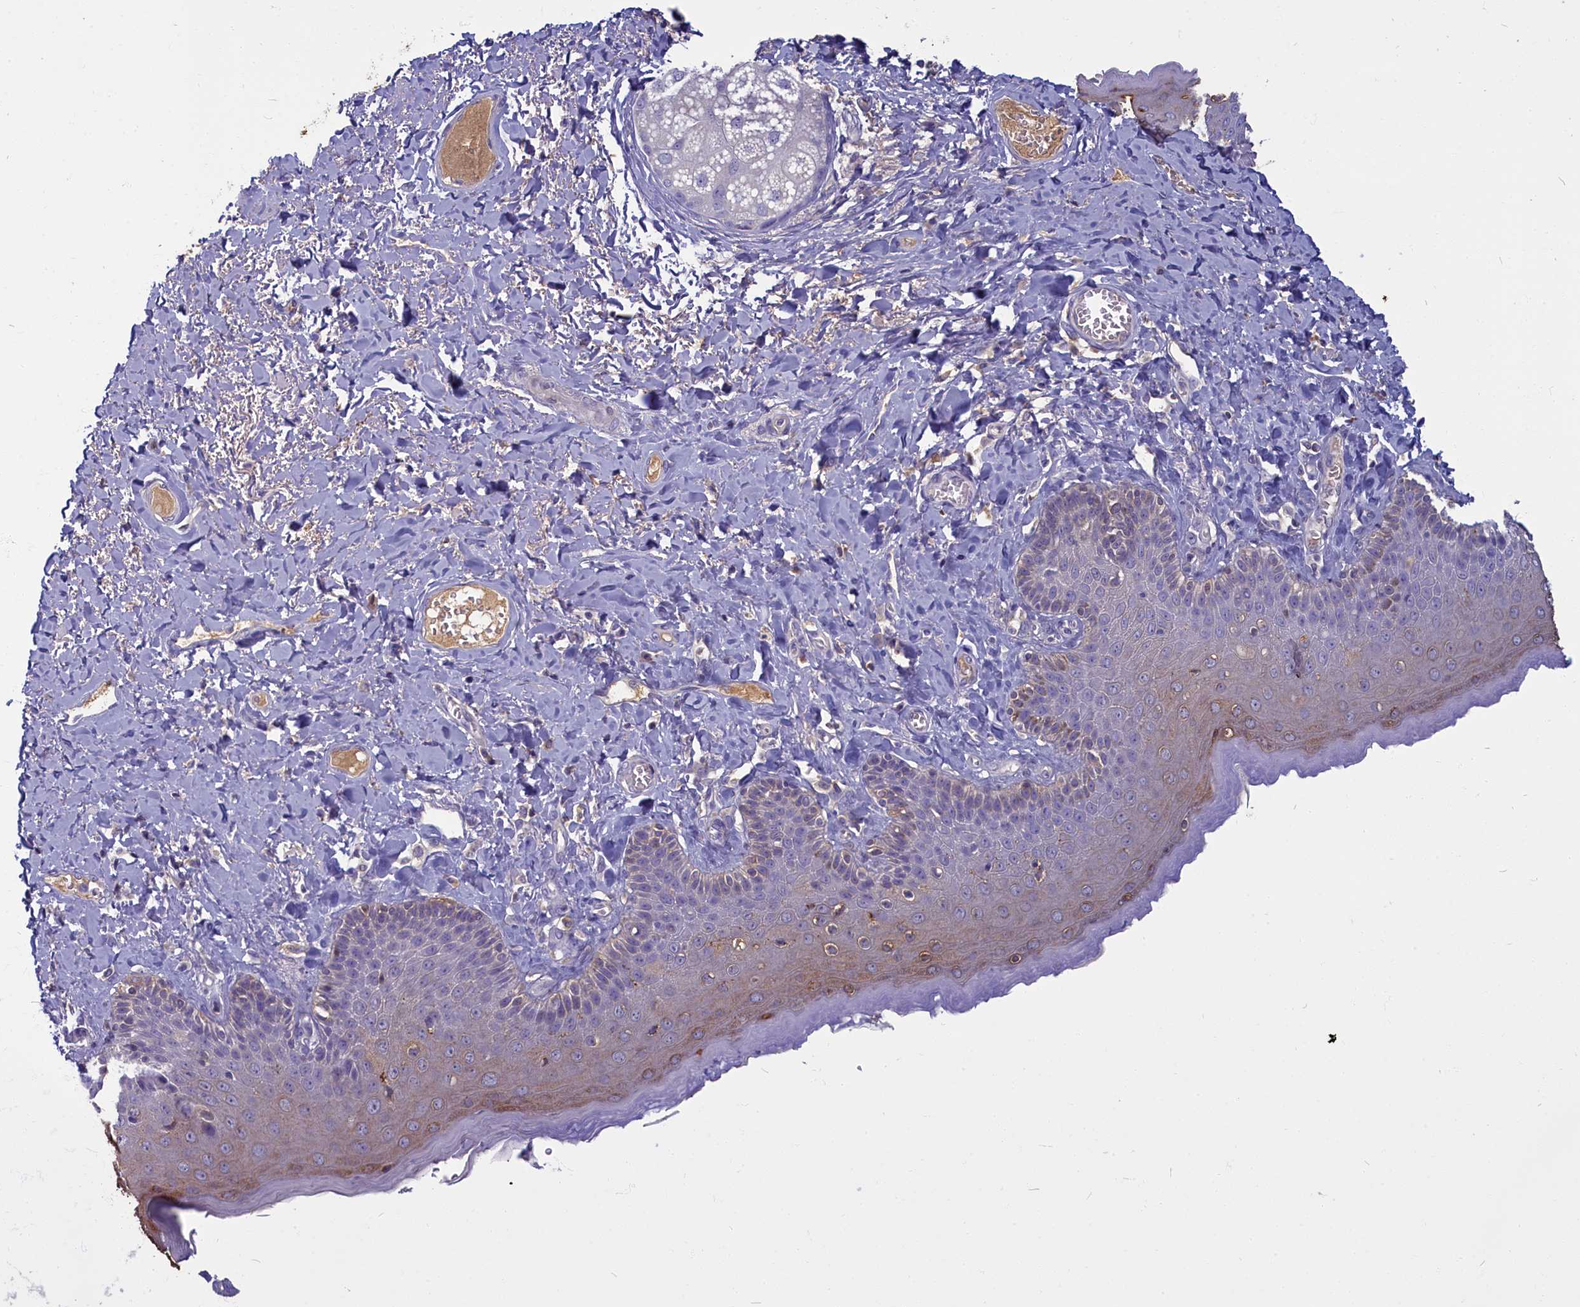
{"staining": {"intensity": "moderate", "quantity": "<25%", "location": "cytoplasmic/membranous"}, "tissue": "skin", "cell_type": "Epidermal cells", "image_type": "normal", "snomed": [{"axis": "morphology", "description": "Normal tissue, NOS"}, {"axis": "topography", "description": "Anal"}], "caption": "Protein expression analysis of unremarkable skin reveals moderate cytoplasmic/membranous positivity in about <25% of epidermal cells.", "gene": "SV2C", "patient": {"sex": "male", "age": 69}}